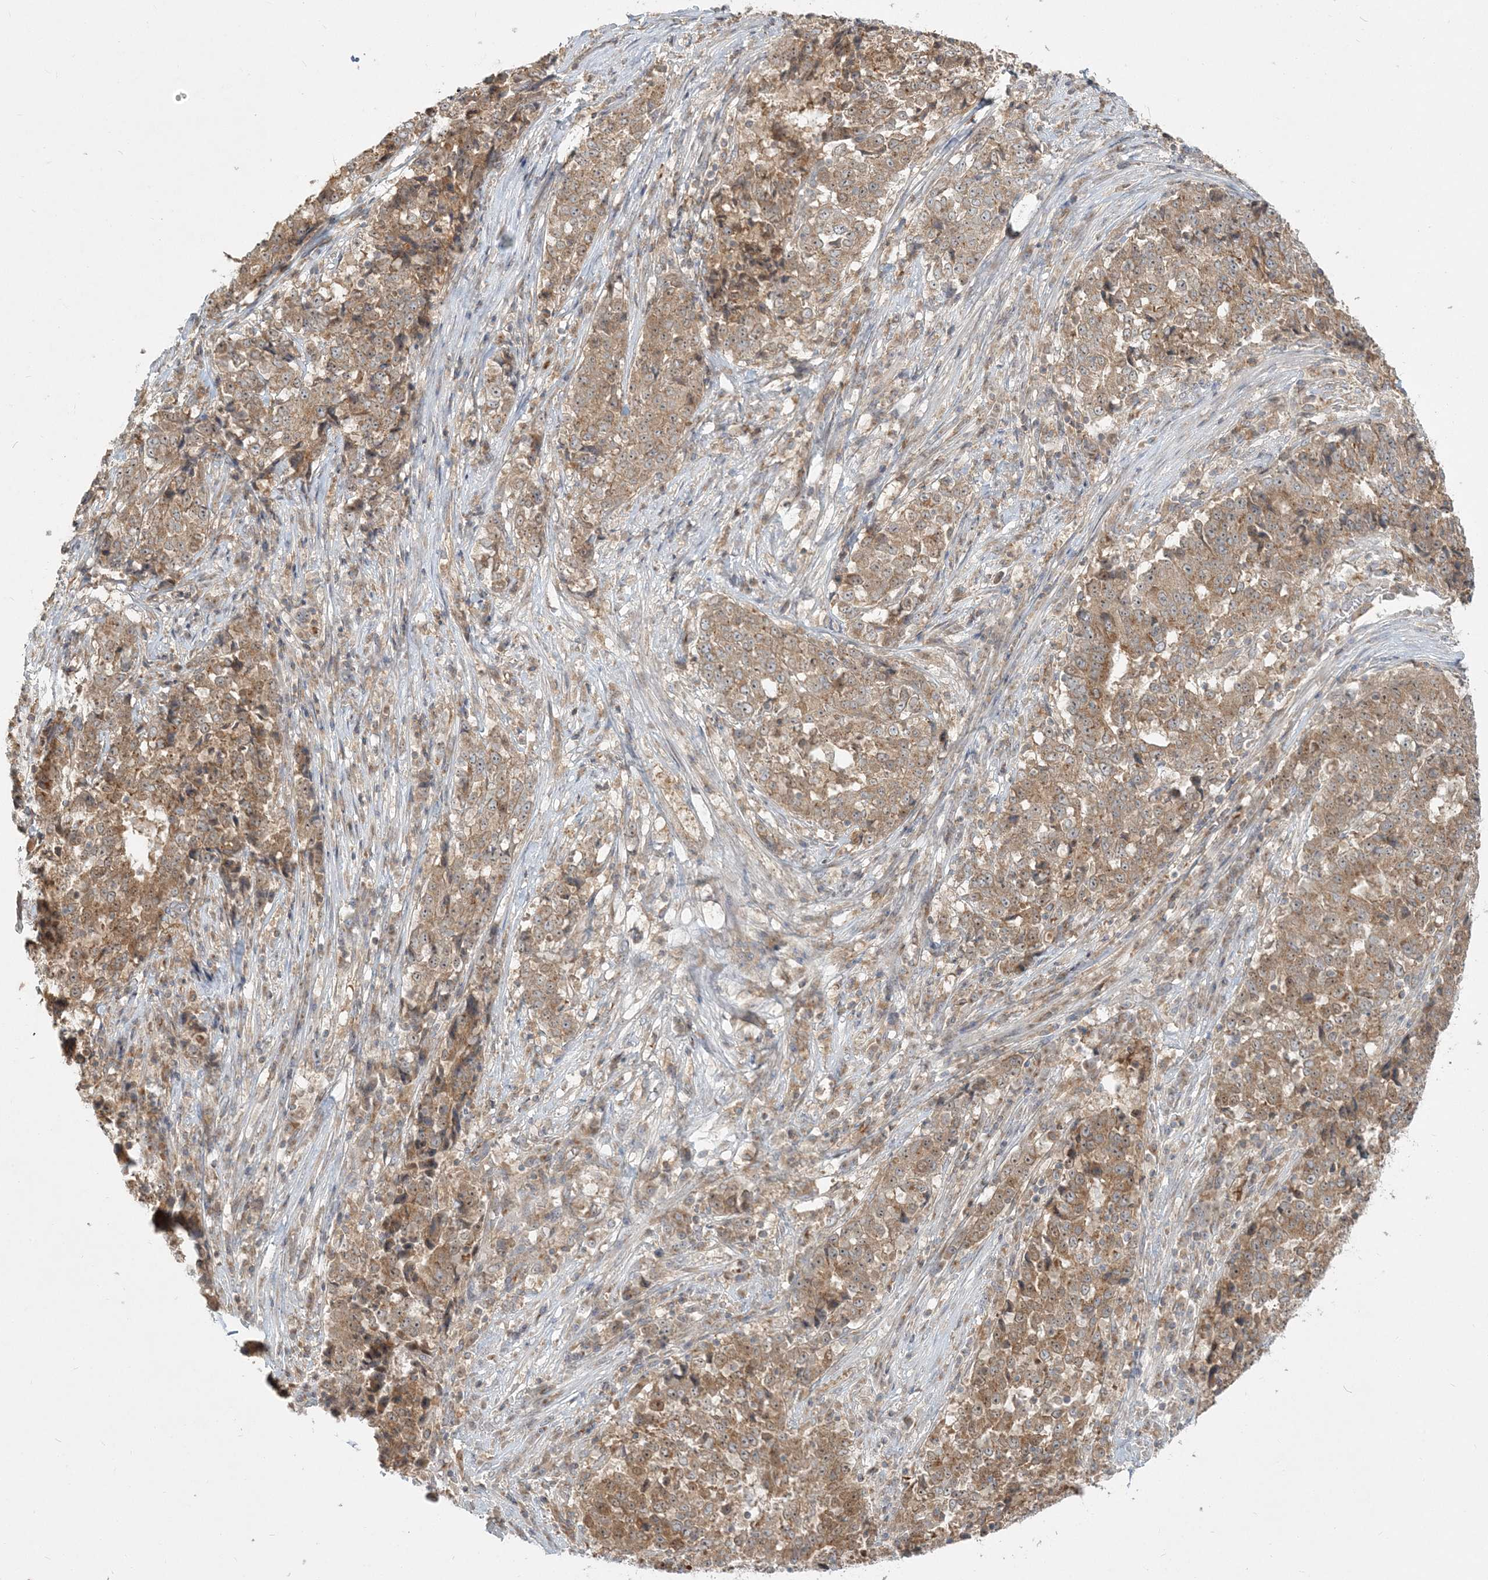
{"staining": {"intensity": "moderate", "quantity": ">75%", "location": "cytoplasmic/membranous"}, "tissue": "stomach cancer", "cell_type": "Tumor cells", "image_type": "cancer", "snomed": [{"axis": "morphology", "description": "Adenocarcinoma, NOS"}, {"axis": "topography", "description": "Stomach"}], "caption": "Immunohistochemistry (IHC) of stomach cancer demonstrates medium levels of moderate cytoplasmic/membranous positivity in approximately >75% of tumor cells.", "gene": "AP1AR", "patient": {"sex": "male", "age": 59}}